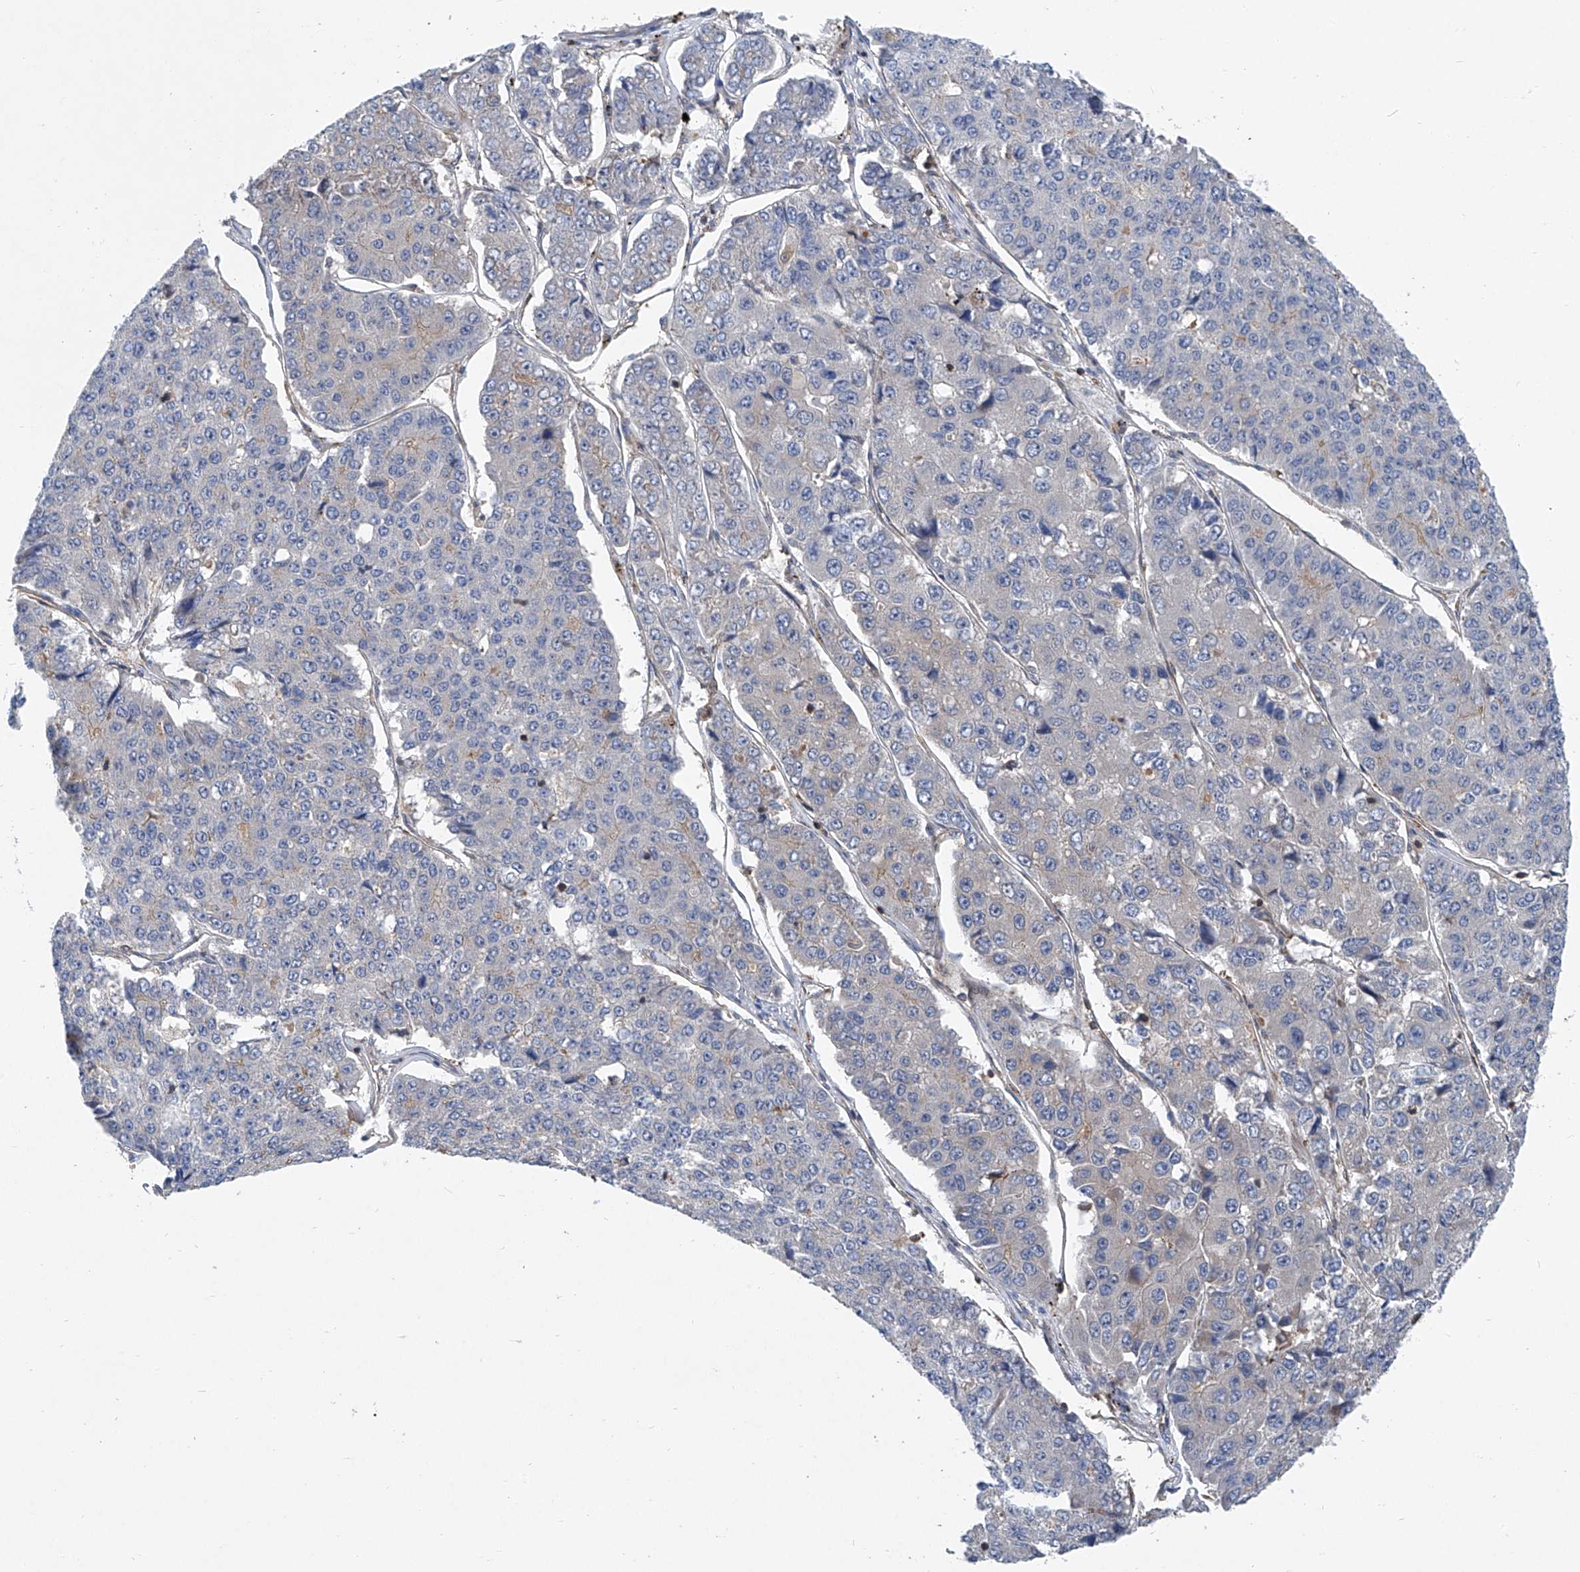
{"staining": {"intensity": "negative", "quantity": "none", "location": "none"}, "tissue": "pancreatic cancer", "cell_type": "Tumor cells", "image_type": "cancer", "snomed": [{"axis": "morphology", "description": "Adenocarcinoma, NOS"}, {"axis": "topography", "description": "Pancreas"}], "caption": "Adenocarcinoma (pancreatic) stained for a protein using IHC exhibits no expression tumor cells.", "gene": "TRIM38", "patient": {"sex": "male", "age": 50}}